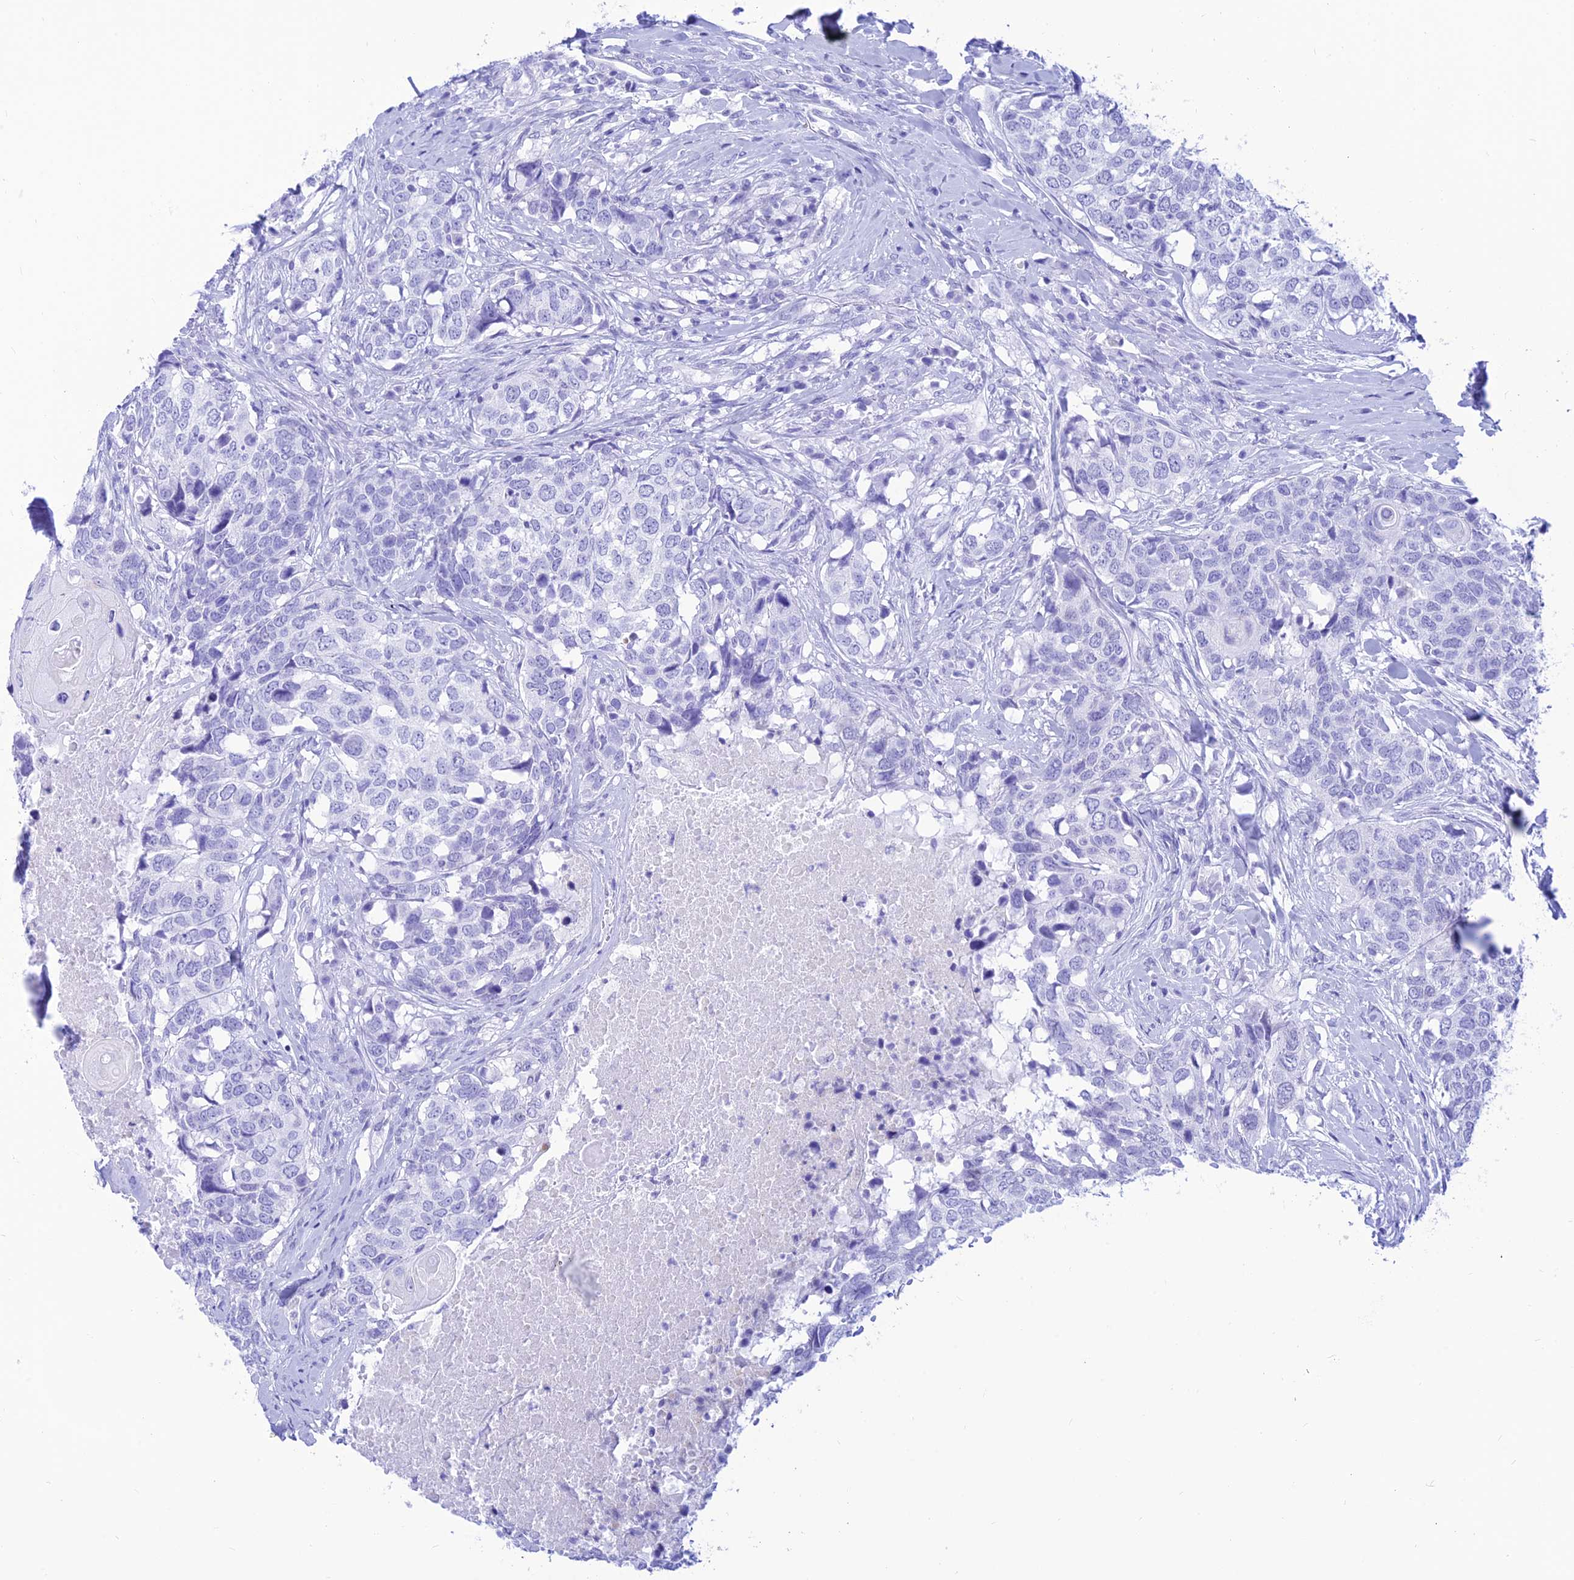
{"staining": {"intensity": "negative", "quantity": "none", "location": "none"}, "tissue": "head and neck cancer", "cell_type": "Tumor cells", "image_type": "cancer", "snomed": [{"axis": "morphology", "description": "Squamous cell carcinoma, NOS"}, {"axis": "topography", "description": "Head-Neck"}], "caption": "A photomicrograph of human head and neck cancer (squamous cell carcinoma) is negative for staining in tumor cells. (DAB immunohistochemistry (IHC) with hematoxylin counter stain).", "gene": "PRNP", "patient": {"sex": "male", "age": 66}}